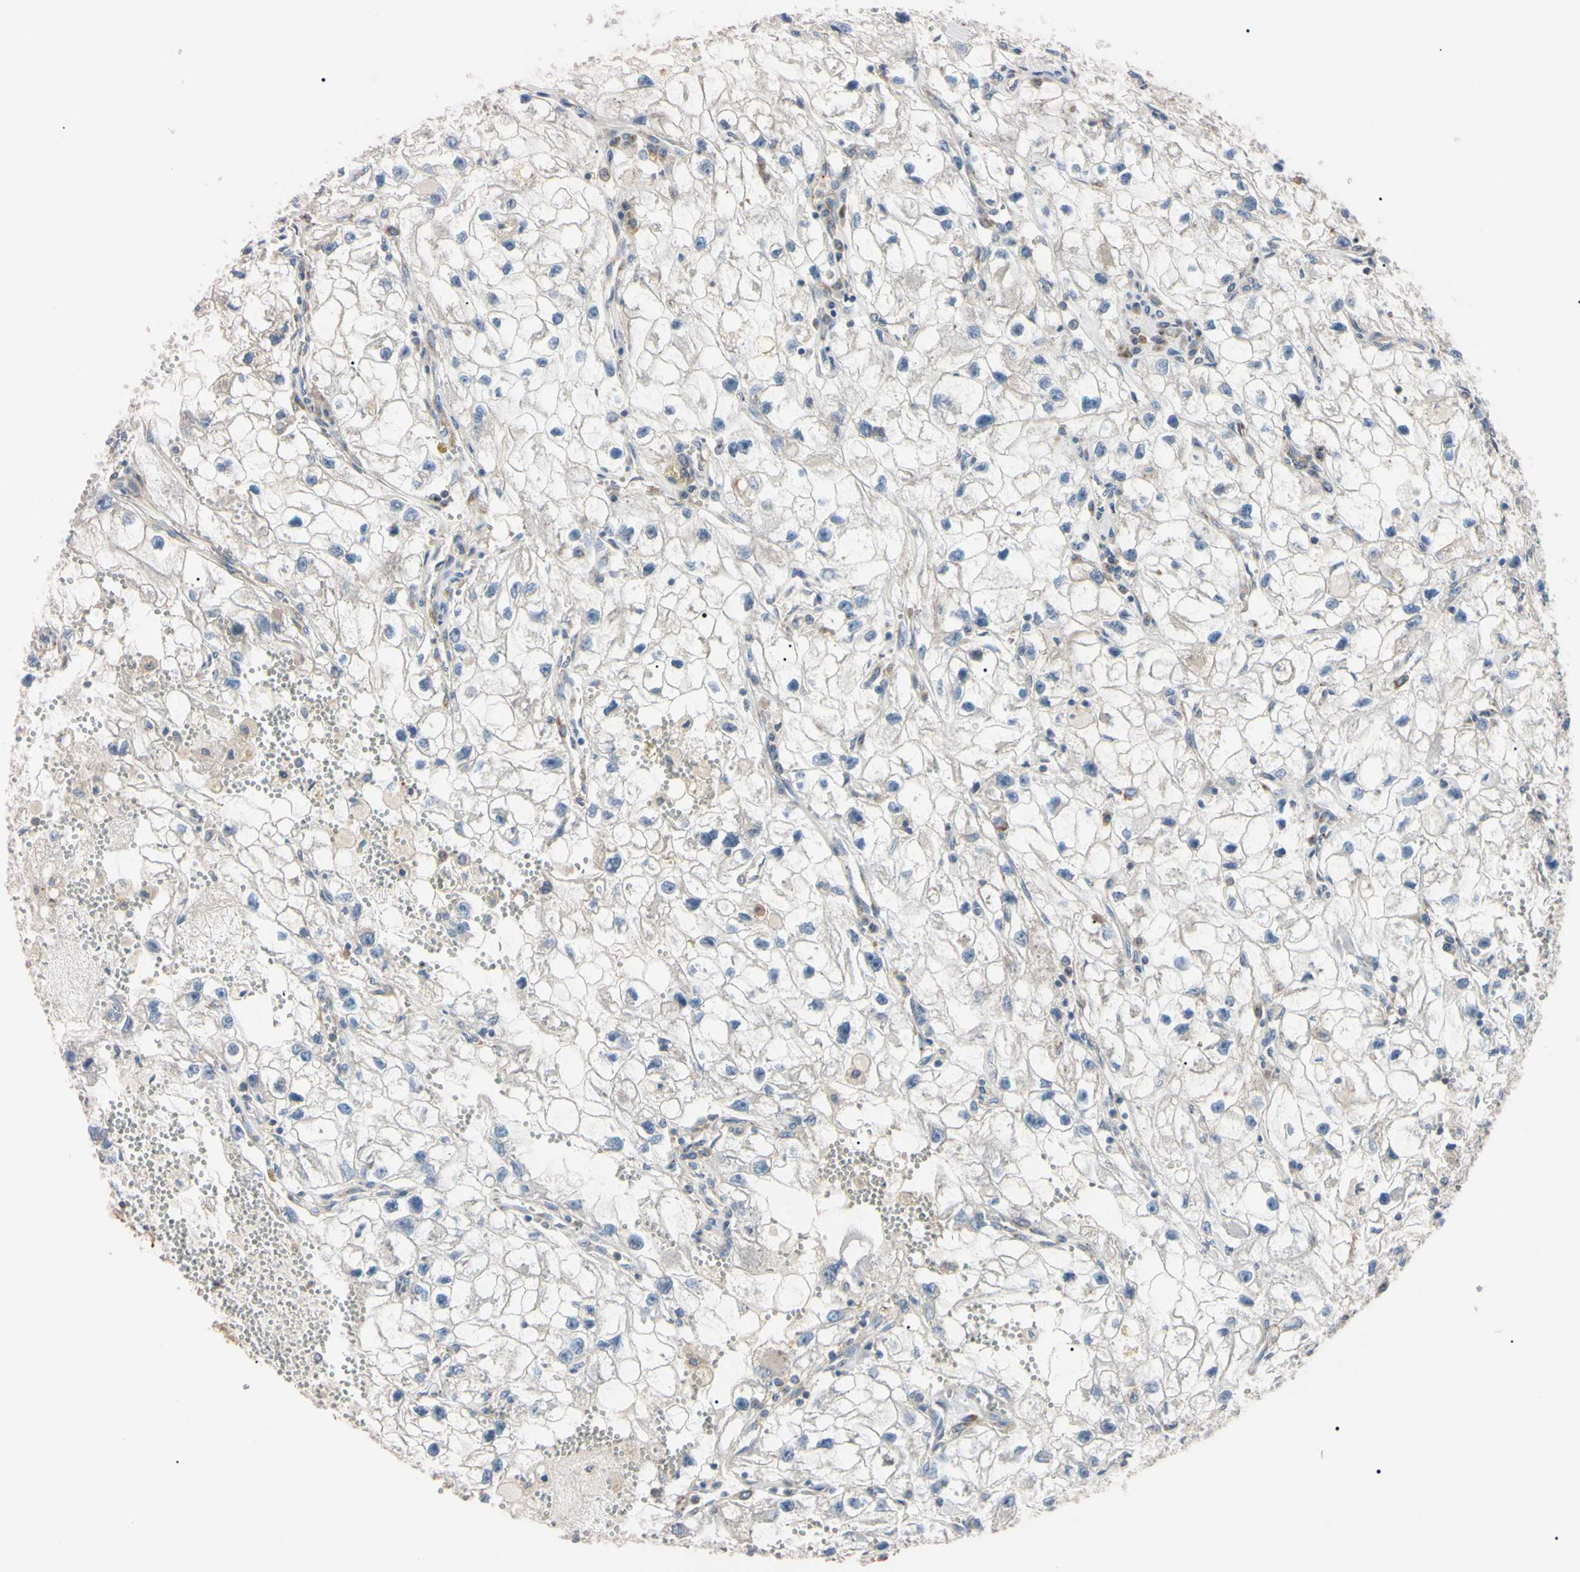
{"staining": {"intensity": "negative", "quantity": "none", "location": "none"}, "tissue": "renal cancer", "cell_type": "Tumor cells", "image_type": "cancer", "snomed": [{"axis": "morphology", "description": "Adenocarcinoma, NOS"}, {"axis": "topography", "description": "Kidney"}], "caption": "DAB (3,3'-diaminobenzidine) immunohistochemical staining of human renal cancer (adenocarcinoma) displays no significant positivity in tumor cells.", "gene": "PRKACA", "patient": {"sex": "female", "age": 70}}